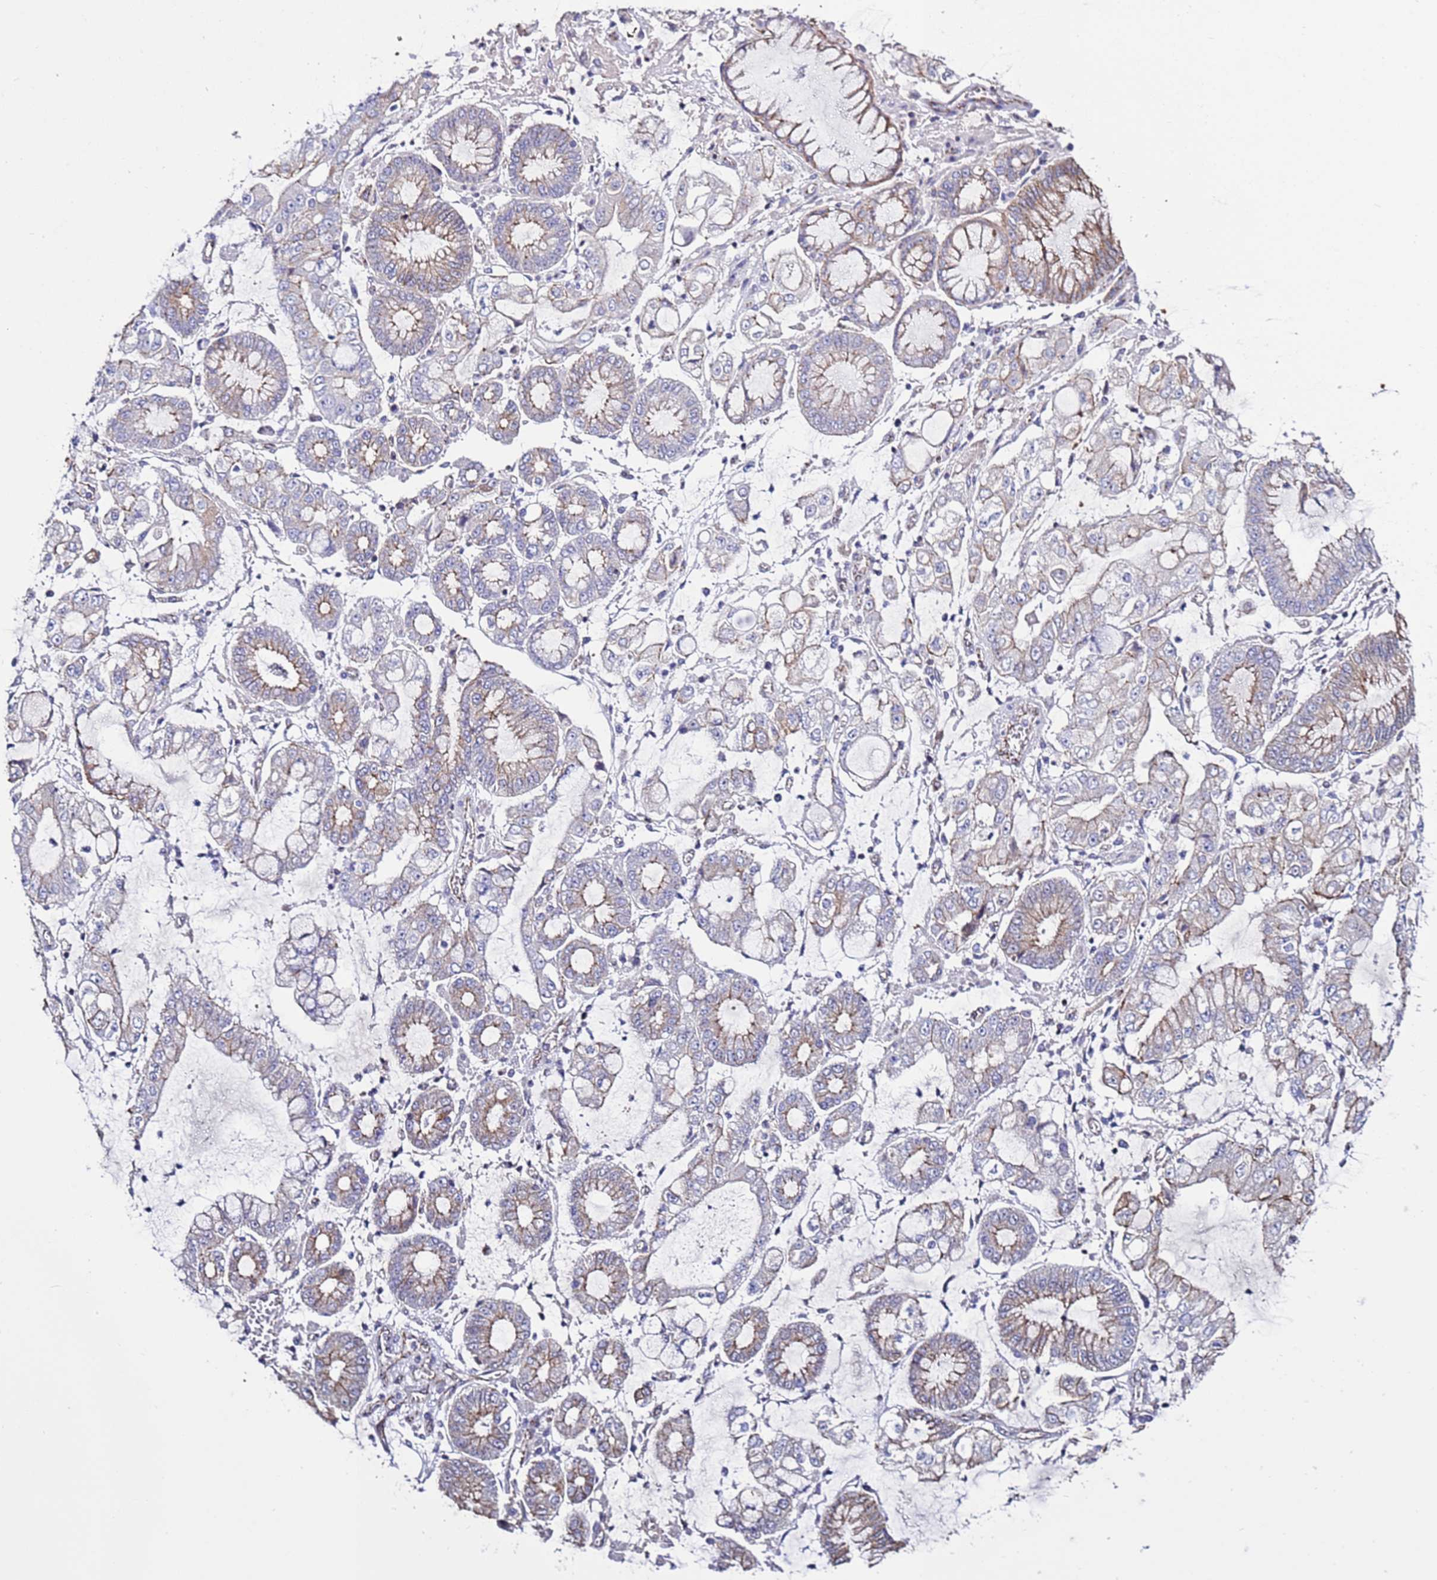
{"staining": {"intensity": "weak", "quantity": "25%-75%", "location": "cytoplasmic/membranous"}, "tissue": "stomach cancer", "cell_type": "Tumor cells", "image_type": "cancer", "snomed": [{"axis": "morphology", "description": "Adenocarcinoma, NOS"}, {"axis": "topography", "description": "Stomach"}], "caption": "Immunohistochemistry (IHC) micrograph of neoplastic tissue: stomach adenocarcinoma stained using immunohistochemistry demonstrates low levels of weak protein expression localized specifically in the cytoplasmic/membranous of tumor cells, appearing as a cytoplasmic/membranous brown color.", "gene": "TENM3", "patient": {"sex": "male", "age": 76}}